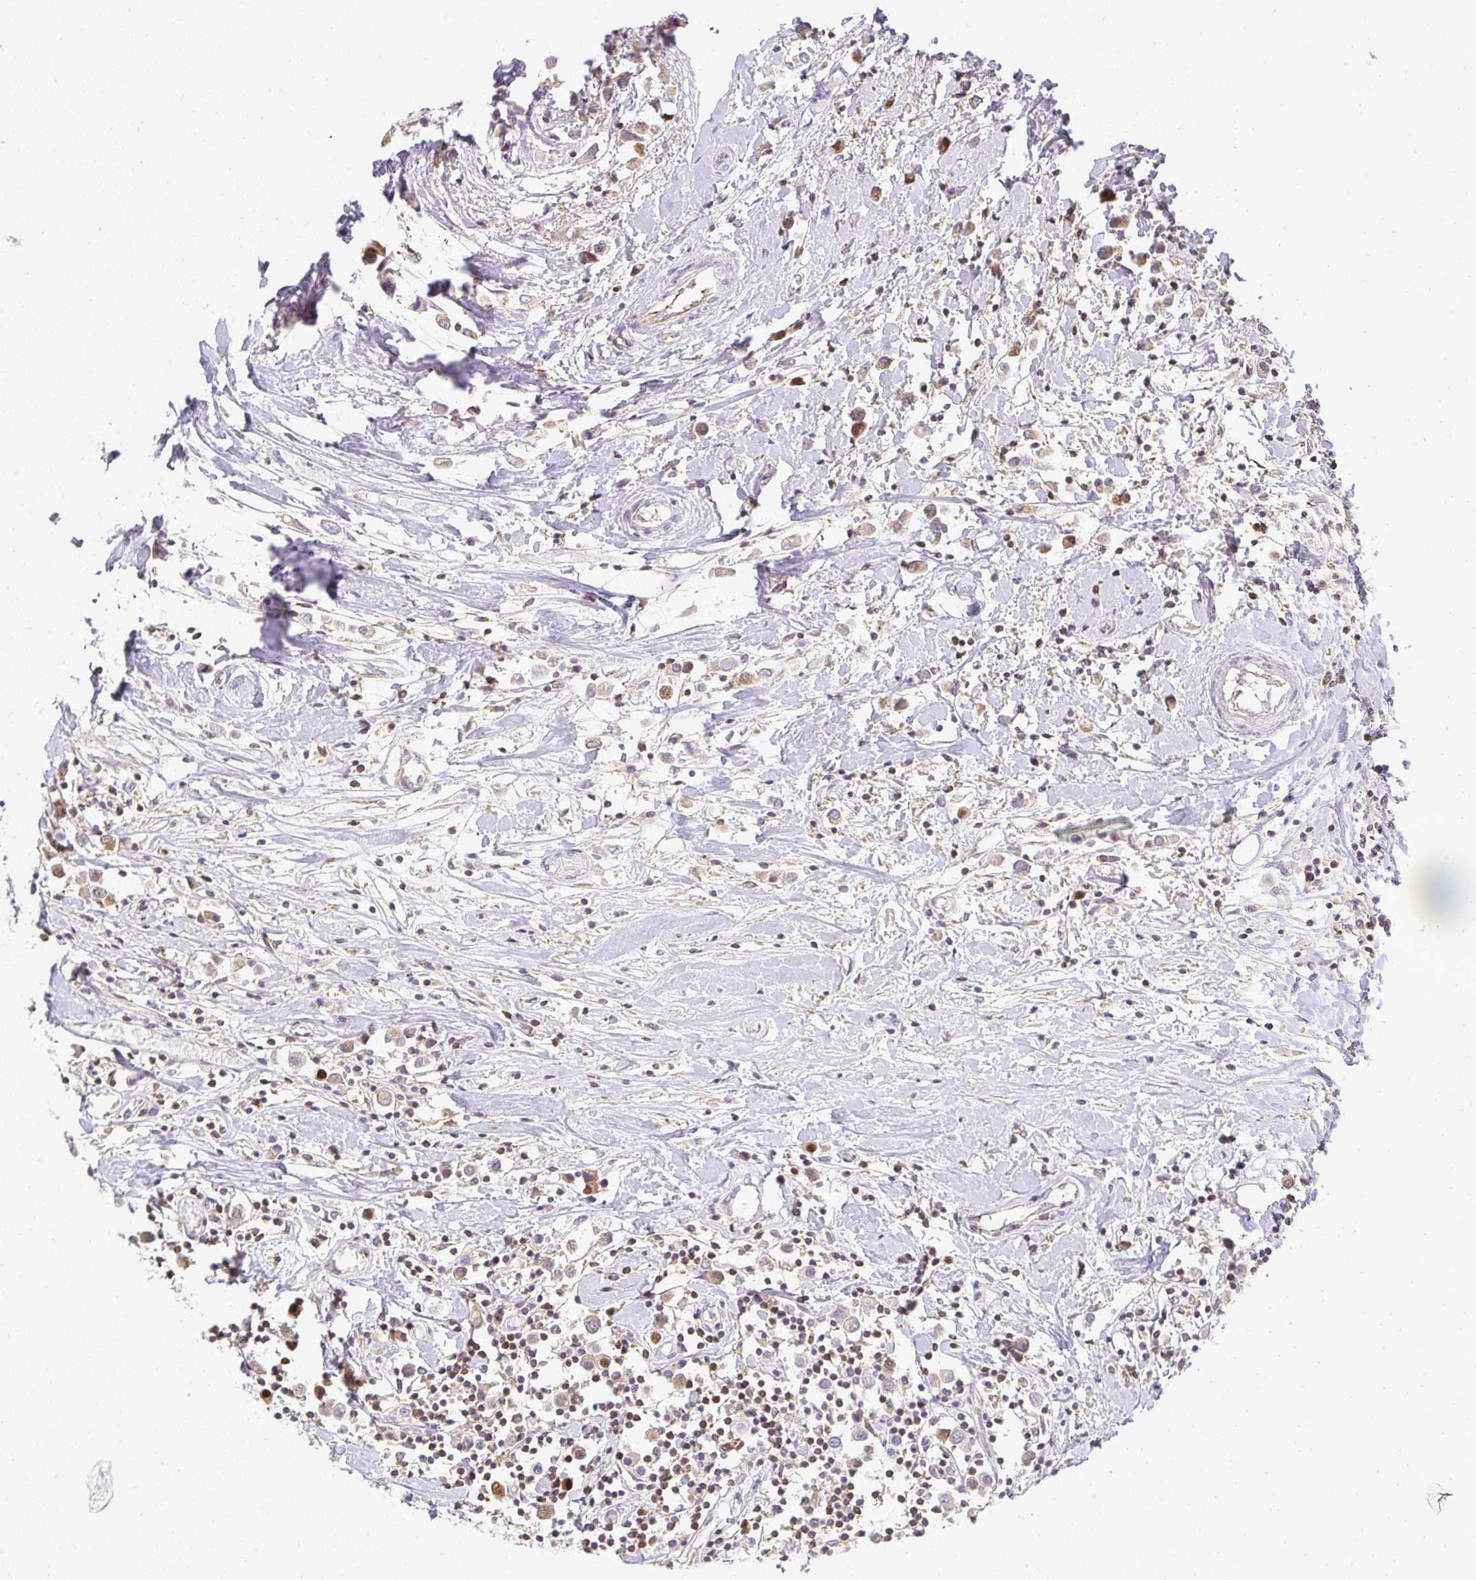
{"staining": {"intensity": "moderate", "quantity": "25%-75%", "location": "nuclear"}, "tissue": "breast cancer", "cell_type": "Tumor cells", "image_type": "cancer", "snomed": [{"axis": "morphology", "description": "Duct carcinoma"}, {"axis": "topography", "description": "Breast"}], "caption": "Immunohistochemical staining of breast infiltrating ductal carcinoma displays medium levels of moderate nuclear protein positivity in about 25%-75% of tumor cells. Nuclei are stained in blue.", "gene": "GATA3", "patient": {"sex": "female", "age": 61}}